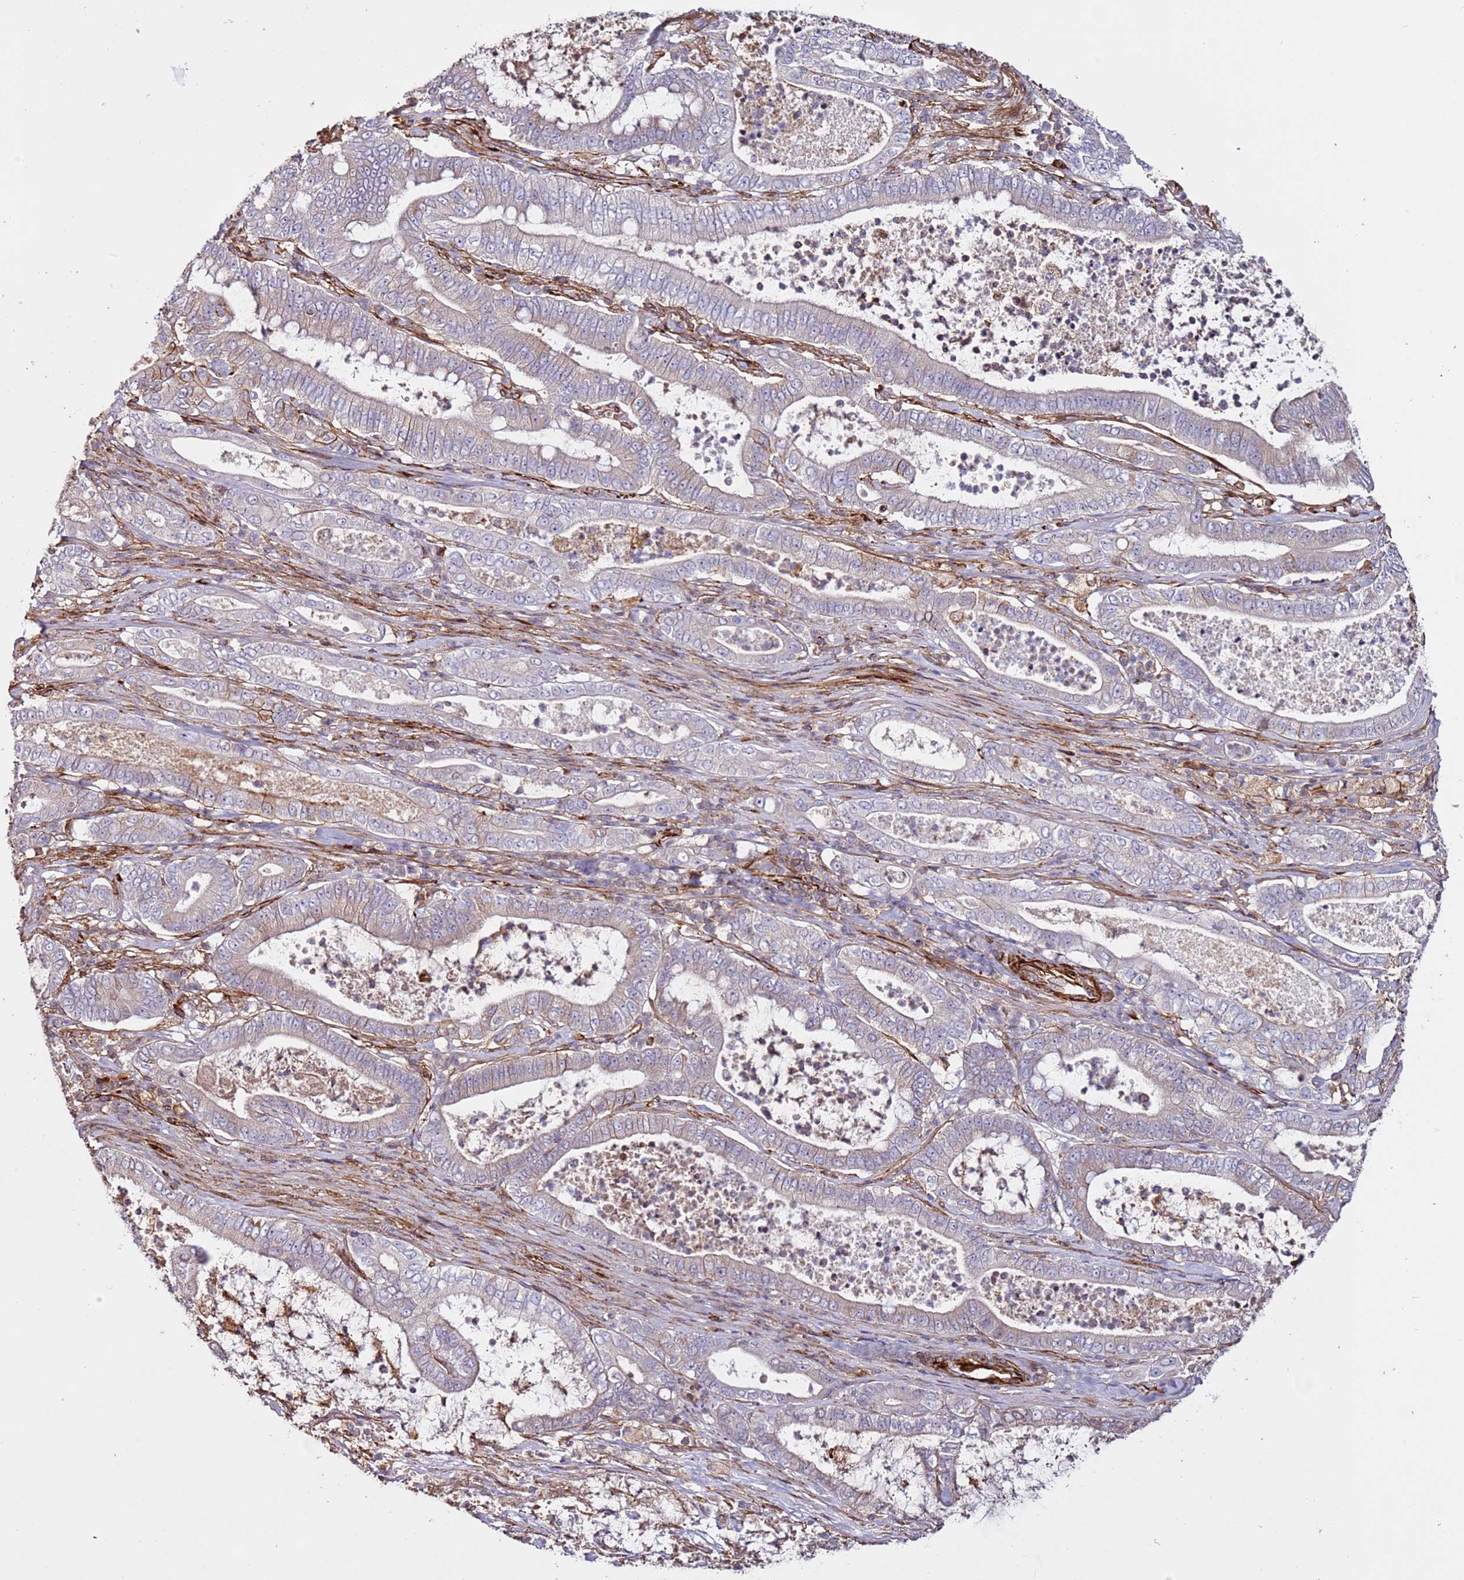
{"staining": {"intensity": "weak", "quantity": "25%-75%", "location": "cytoplasmic/membranous"}, "tissue": "pancreatic cancer", "cell_type": "Tumor cells", "image_type": "cancer", "snomed": [{"axis": "morphology", "description": "Adenocarcinoma, NOS"}, {"axis": "topography", "description": "Pancreas"}], "caption": "Pancreatic cancer was stained to show a protein in brown. There is low levels of weak cytoplasmic/membranous positivity in approximately 25%-75% of tumor cells.", "gene": "MRGPRE", "patient": {"sex": "male", "age": 71}}